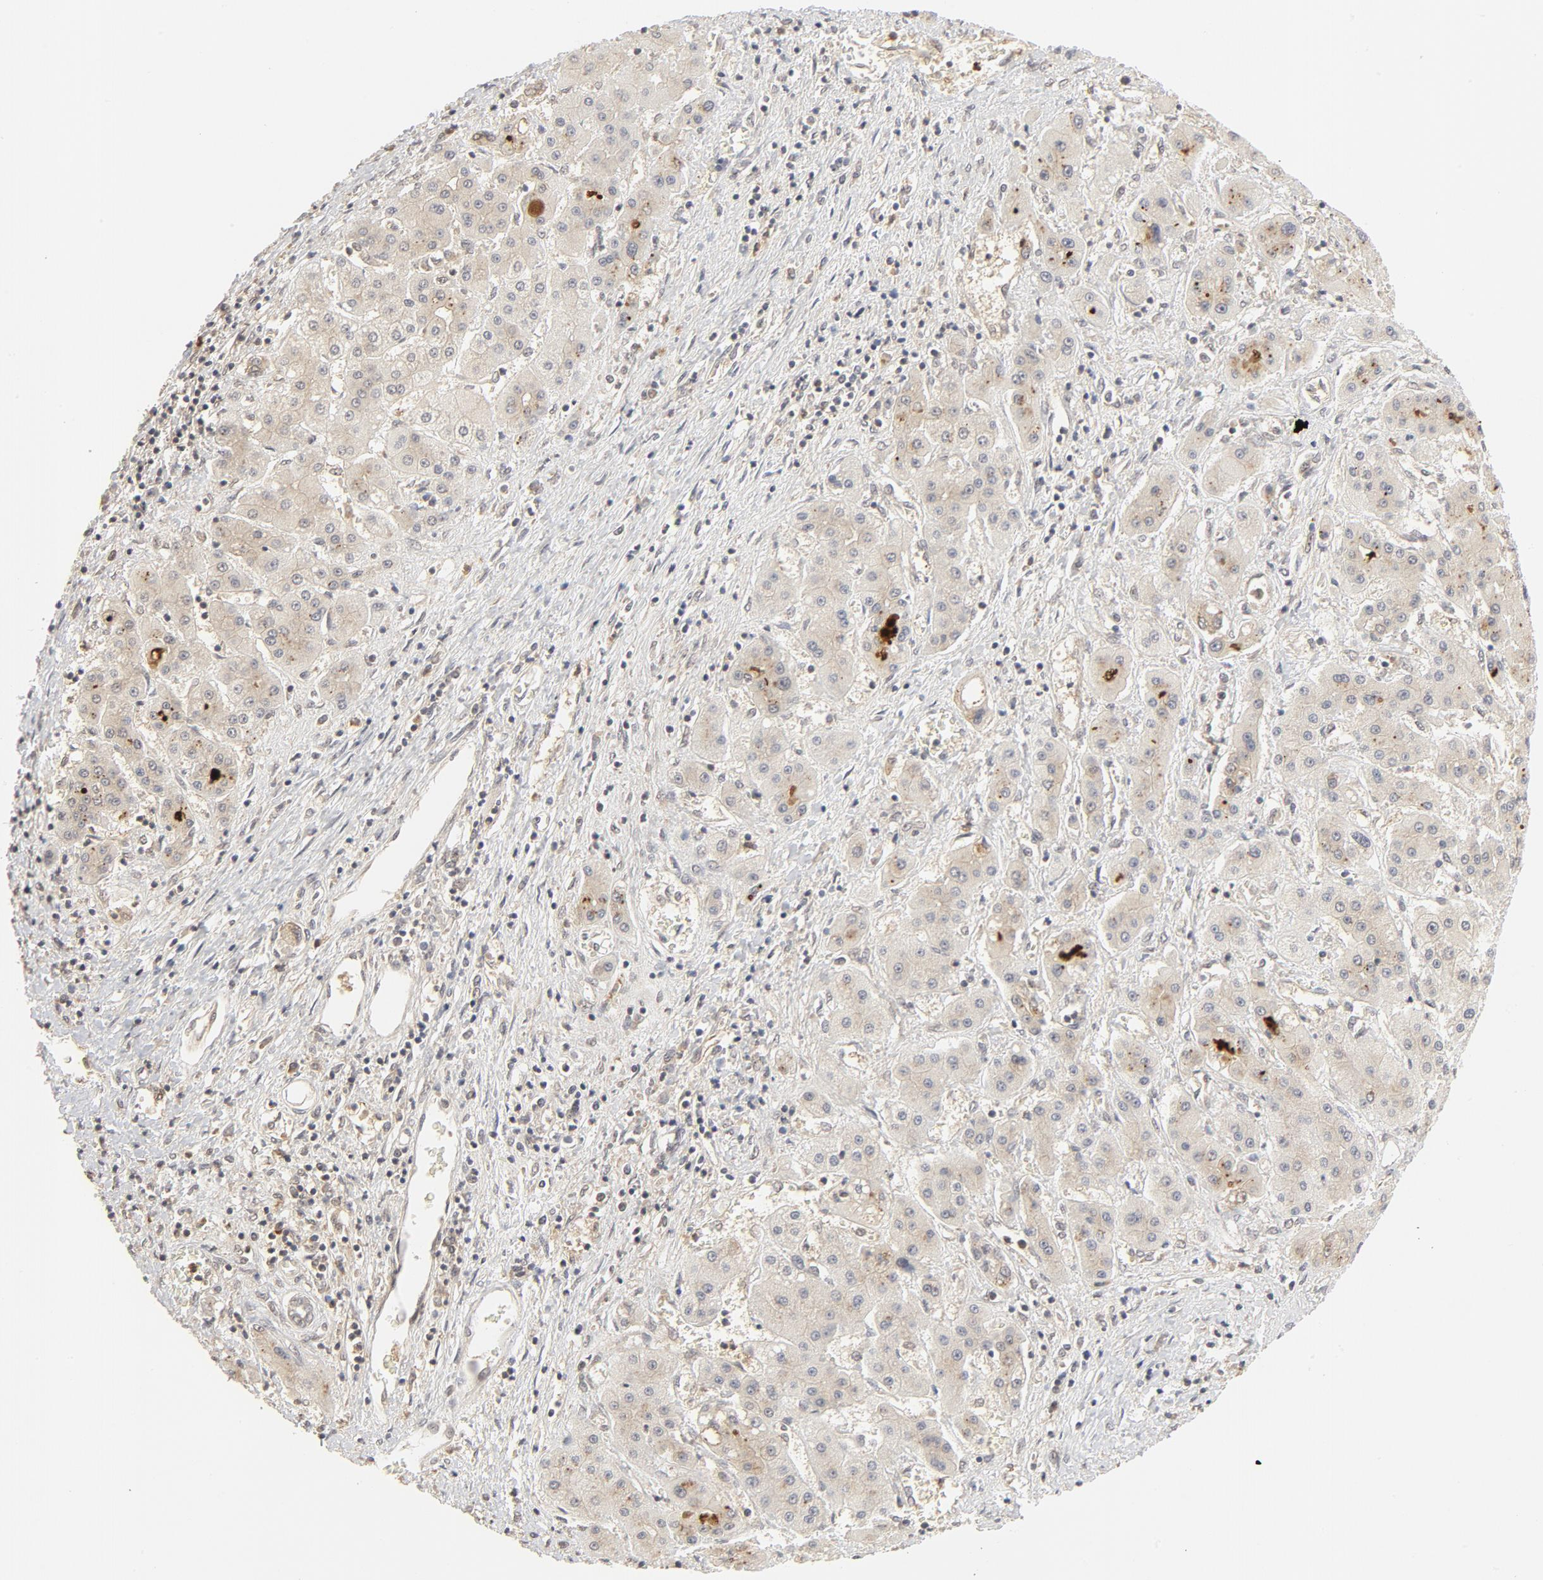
{"staining": {"intensity": "weak", "quantity": ">75%", "location": "cytoplasmic/membranous,nuclear"}, "tissue": "liver cancer", "cell_type": "Tumor cells", "image_type": "cancer", "snomed": [{"axis": "morphology", "description": "Carcinoma, Hepatocellular, NOS"}, {"axis": "topography", "description": "Liver"}], "caption": "Hepatocellular carcinoma (liver) stained with immunohistochemistry shows weak cytoplasmic/membranous and nuclear staining in about >75% of tumor cells. (brown staining indicates protein expression, while blue staining denotes nuclei).", "gene": "NEDD8", "patient": {"sex": "male", "age": 24}}